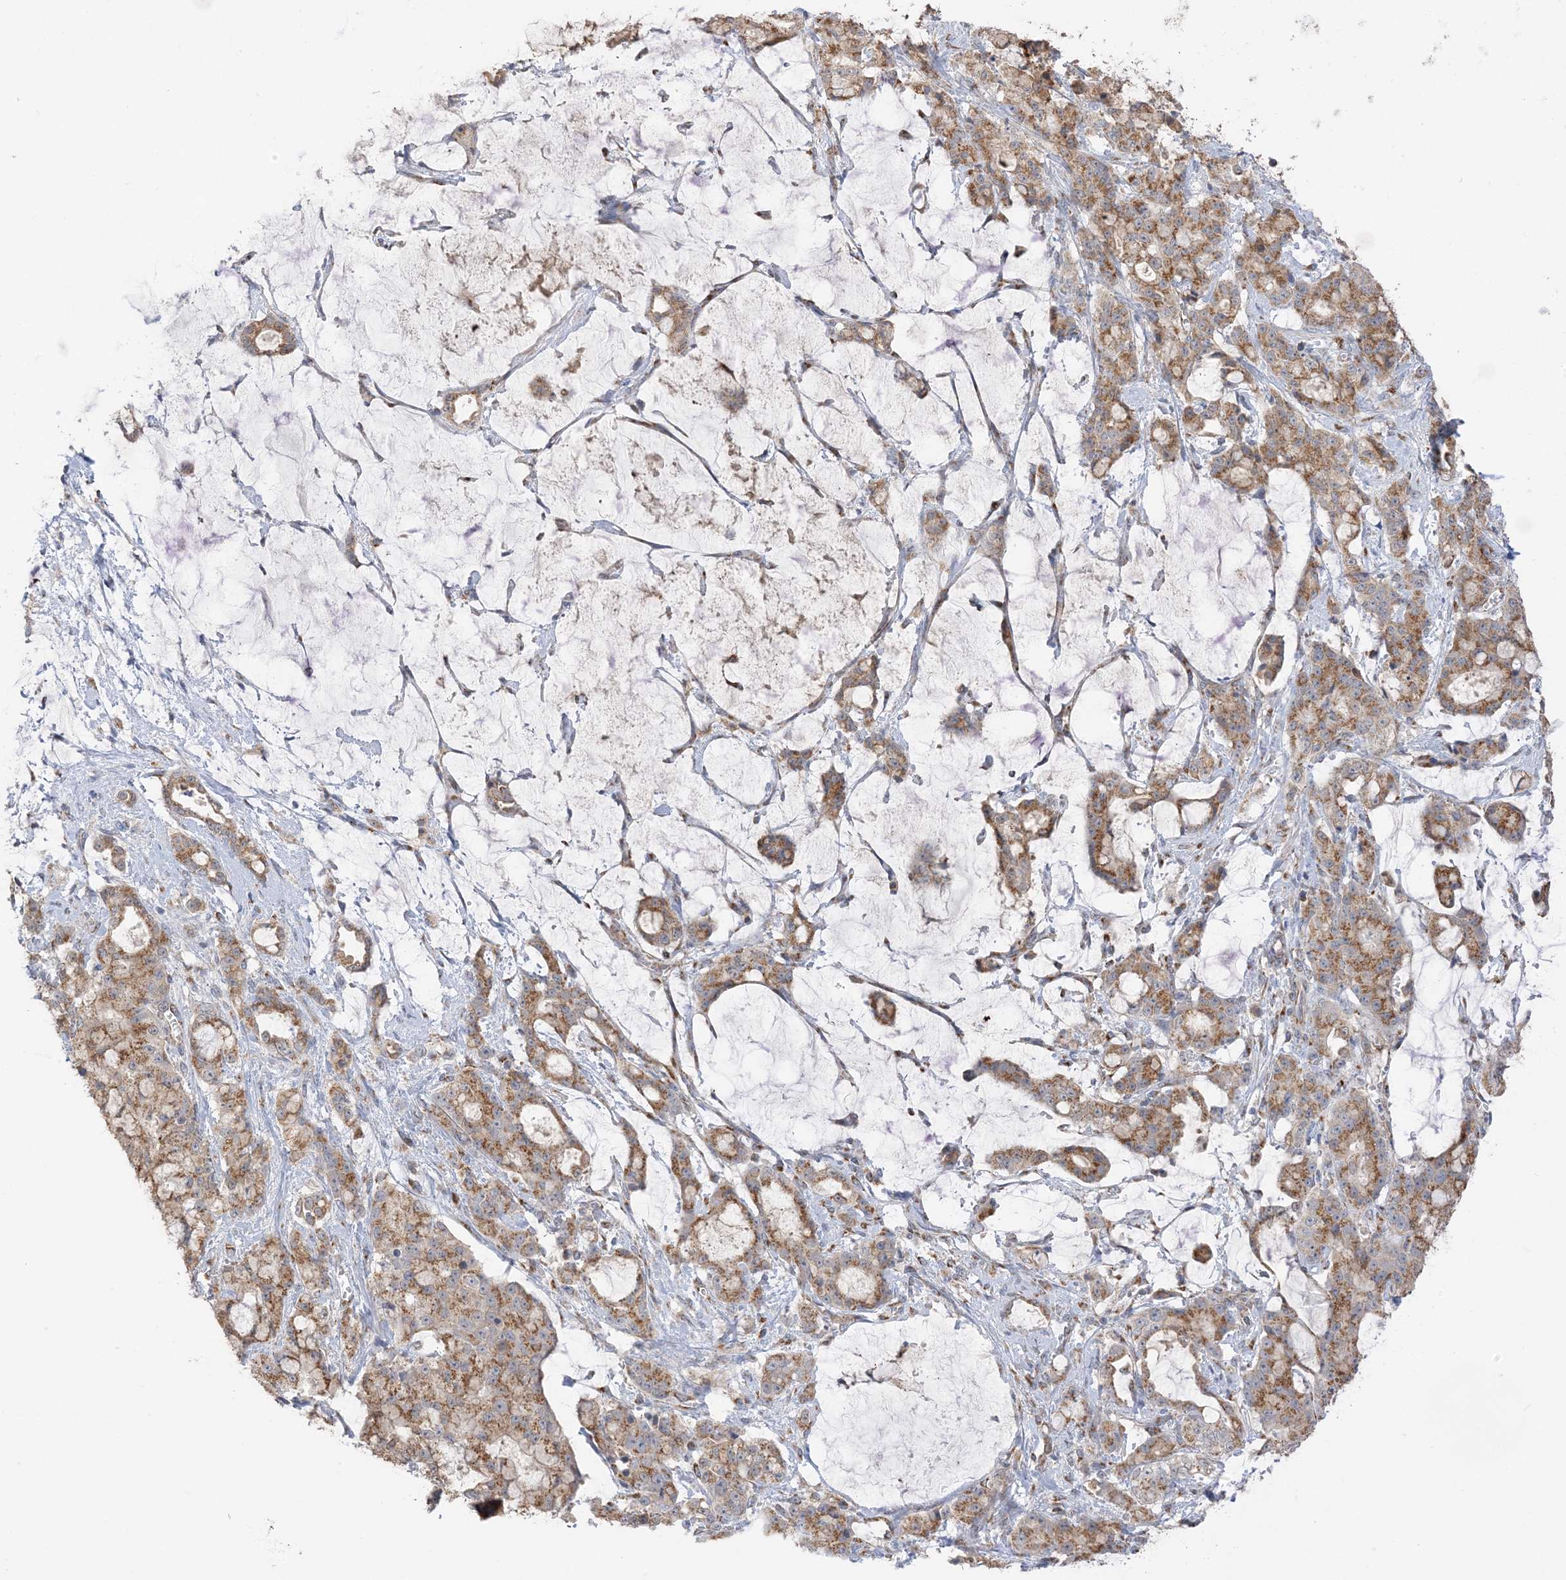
{"staining": {"intensity": "moderate", "quantity": ">75%", "location": "cytoplasmic/membranous"}, "tissue": "pancreatic cancer", "cell_type": "Tumor cells", "image_type": "cancer", "snomed": [{"axis": "morphology", "description": "Adenocarcinoma, NOS"}, {"axis": "topography", "description": "Pancreas"}], "caption": "Moderate cytoplasmic/membranous protein expression is seen in approximately >75% of tumor cells in adenocarcinoma (pancreatic). (DAB (3,3'-diaminobenzidine) IHC with brightfield microscopy, high magnification).", "gene": "SLC25A12", "patient": {"sex": "female", "age": 73}}